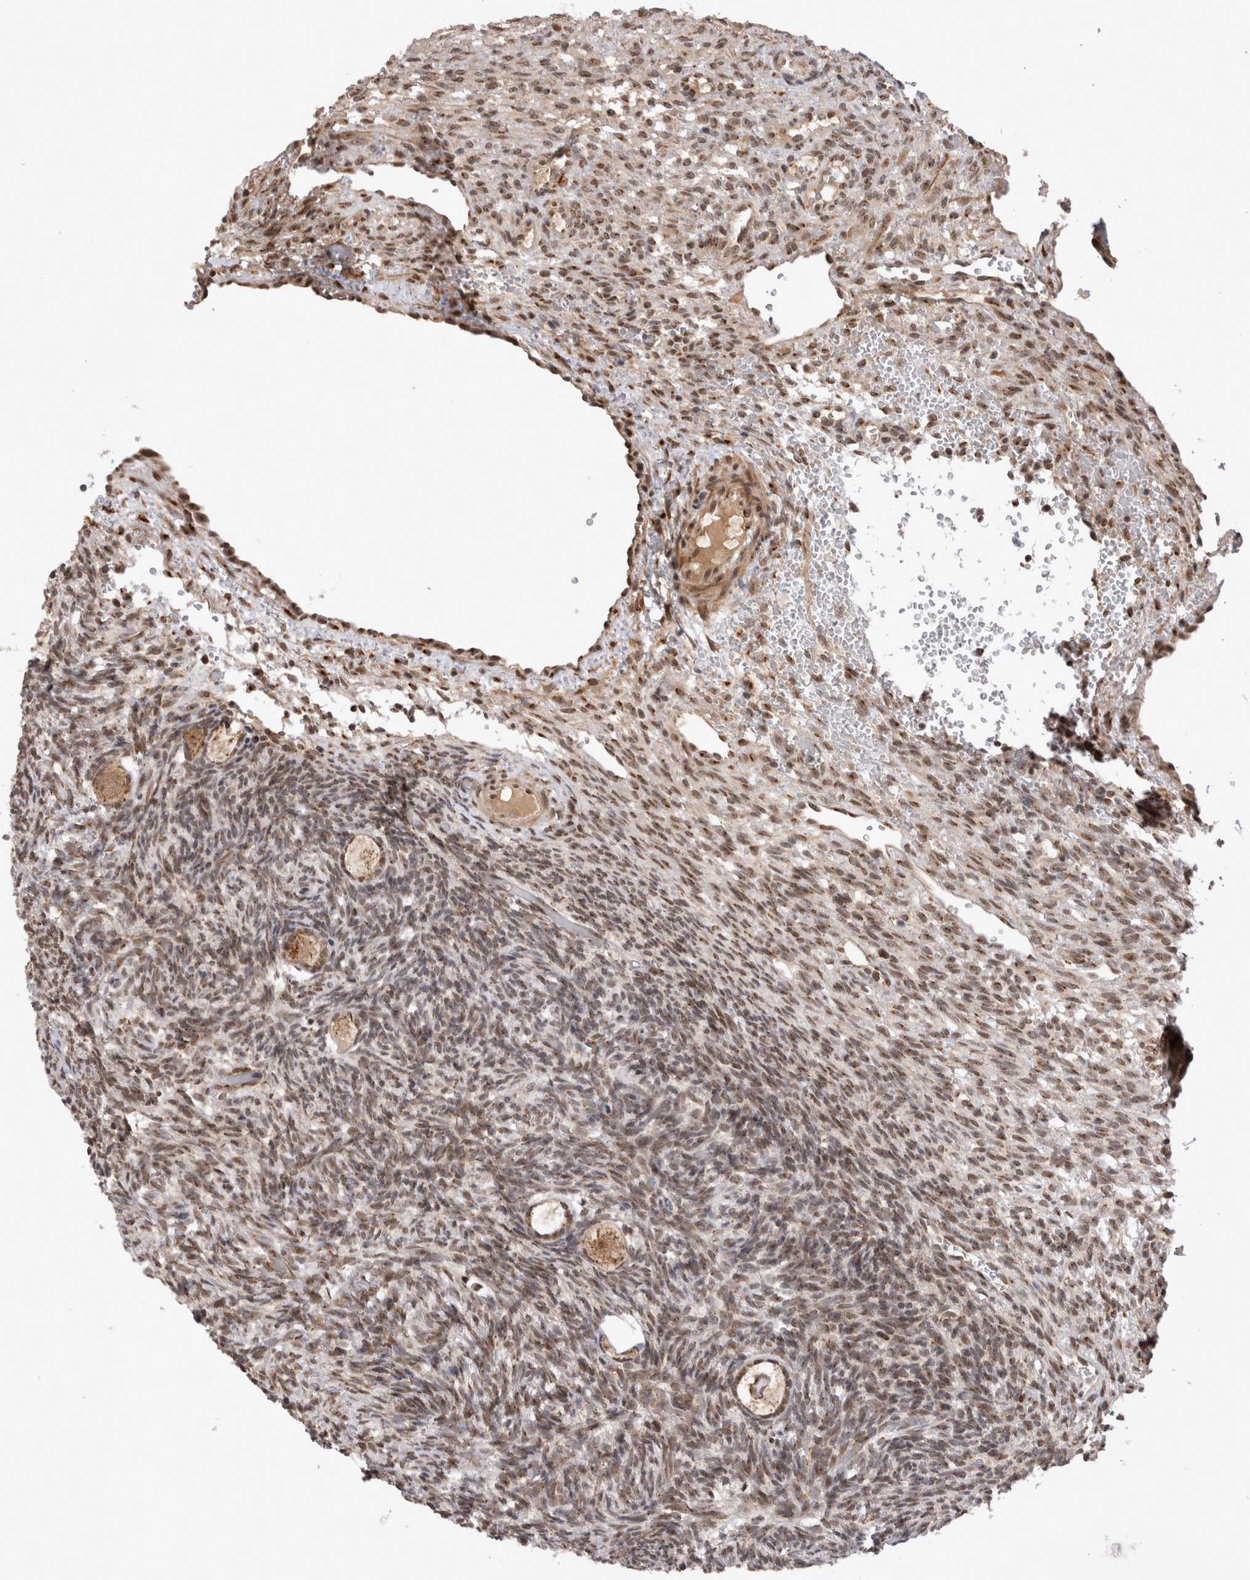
{"staining": {"intensity": "moderate", "quantity": ">75%", "location": "cytoplasmic/membranous,nuclear"}, "tissue": "ovary", "cell_type": "Follicle cells", "image_type": "normal", "snomed": [{"axis": "morphology", "description": "Normal tissue, NOS"}, {"axis": "topography", "description": "Ovary"}], "caption": "Immunohistochemical staining of unremarkable ovary reveals >75% levels of moderate cytoplasmic/membranous,nuclear protein positivity in approximately >75% of follicle cells. (DAB (3,3'-diaminobenzidine) IHC with brightfield microscopy, high magnification).", "gene": "TMEM65", "patient": {"sex": "female", "age": 34}}